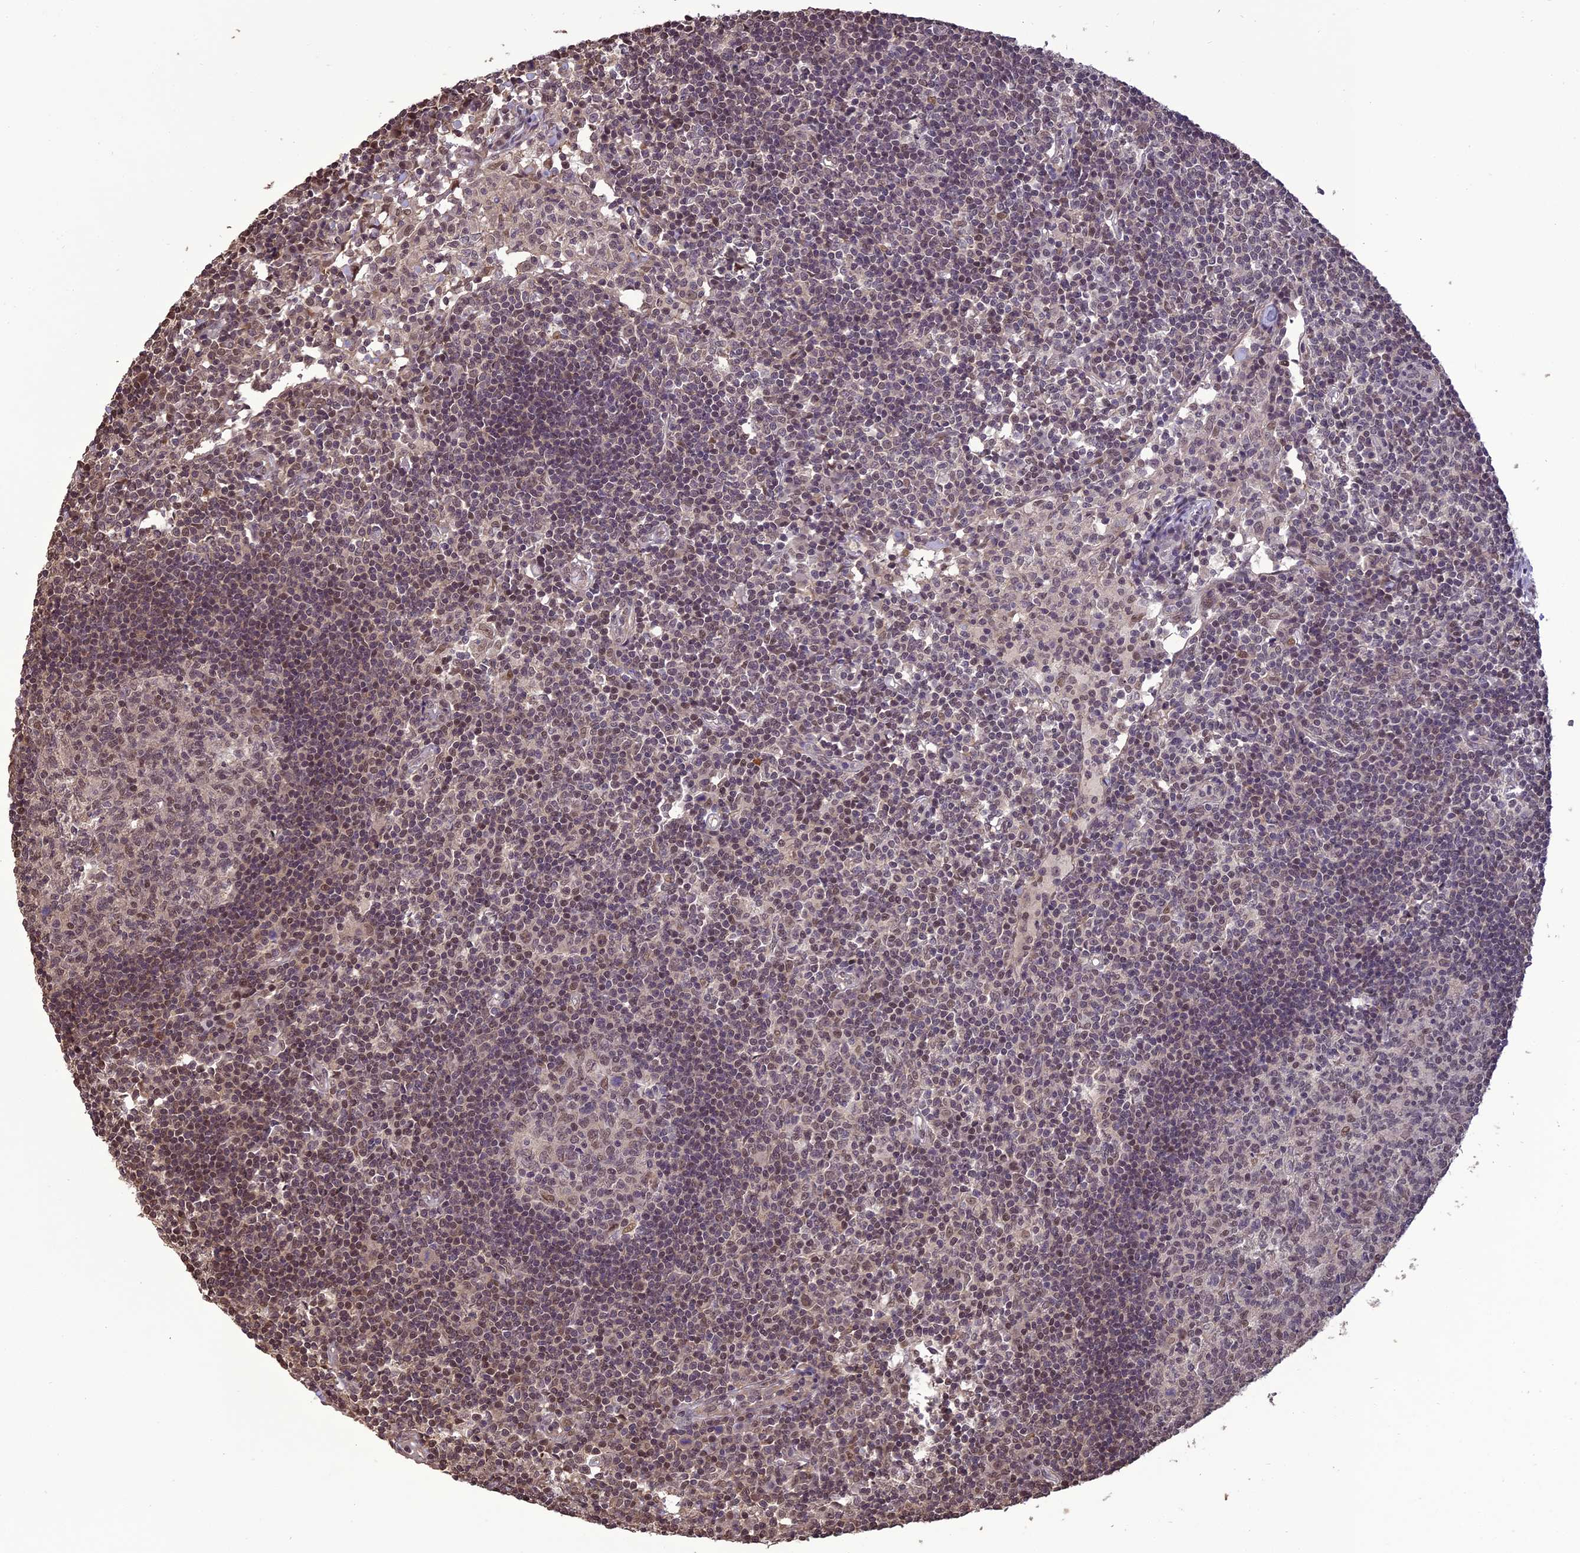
{"staining": {"intensity": "moderate", "quantity": "<25%", "location": "nuclear"}, "tissue": "lymph node", "cell_type": "Germinal center cells", "image_type": "normal", "snomed": [{"axis": "morphology", "description": "Normal tissue, NOS"}, {"axis": "topography", "description": "Lymph node"}], "caption": "This micrograph displays normal lymph node stained with IHC to label a protein in brown. The nuclear of germinal center cells show moderate positivity for the protein. Nuclei are counter-stained blue.", "gene": "TIGD7", "patient": {"sex": "female", "age": 55}}